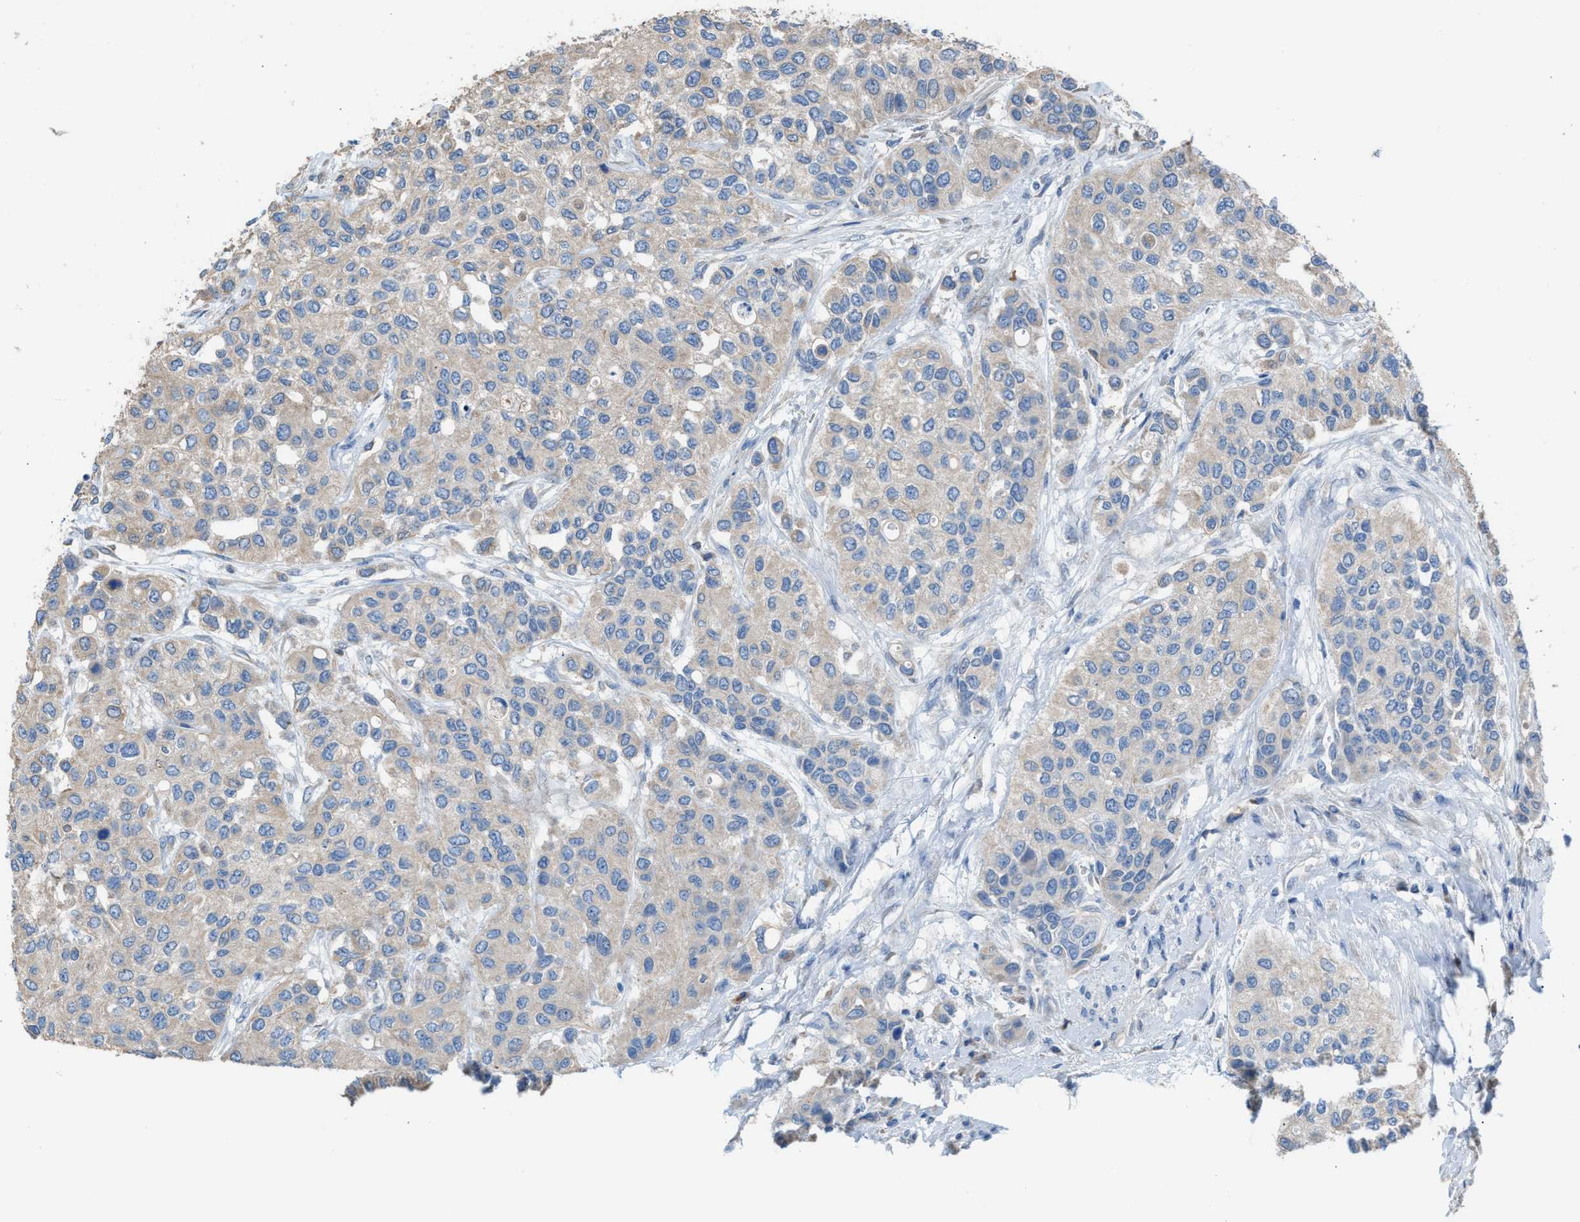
{"staining": {"intensity": "weak", "quantity": "<25%", "location": "cytoplasmic/membranous"}, "tissue": "urothelial cancer", "cell_type": "Tumor cells", "image_type": "cancer", "snomed": [{"axis": "morphology", "description": "Urothelial carcinoma, High grade"}, {"axis": "topography", "description": "Urinary bladder"}], "caption": "Image shows no protein expression in tumor cells of urothelial cancer tissue.", "gene": "NQO2", "patient": {"sex": "female", "age": 56}}